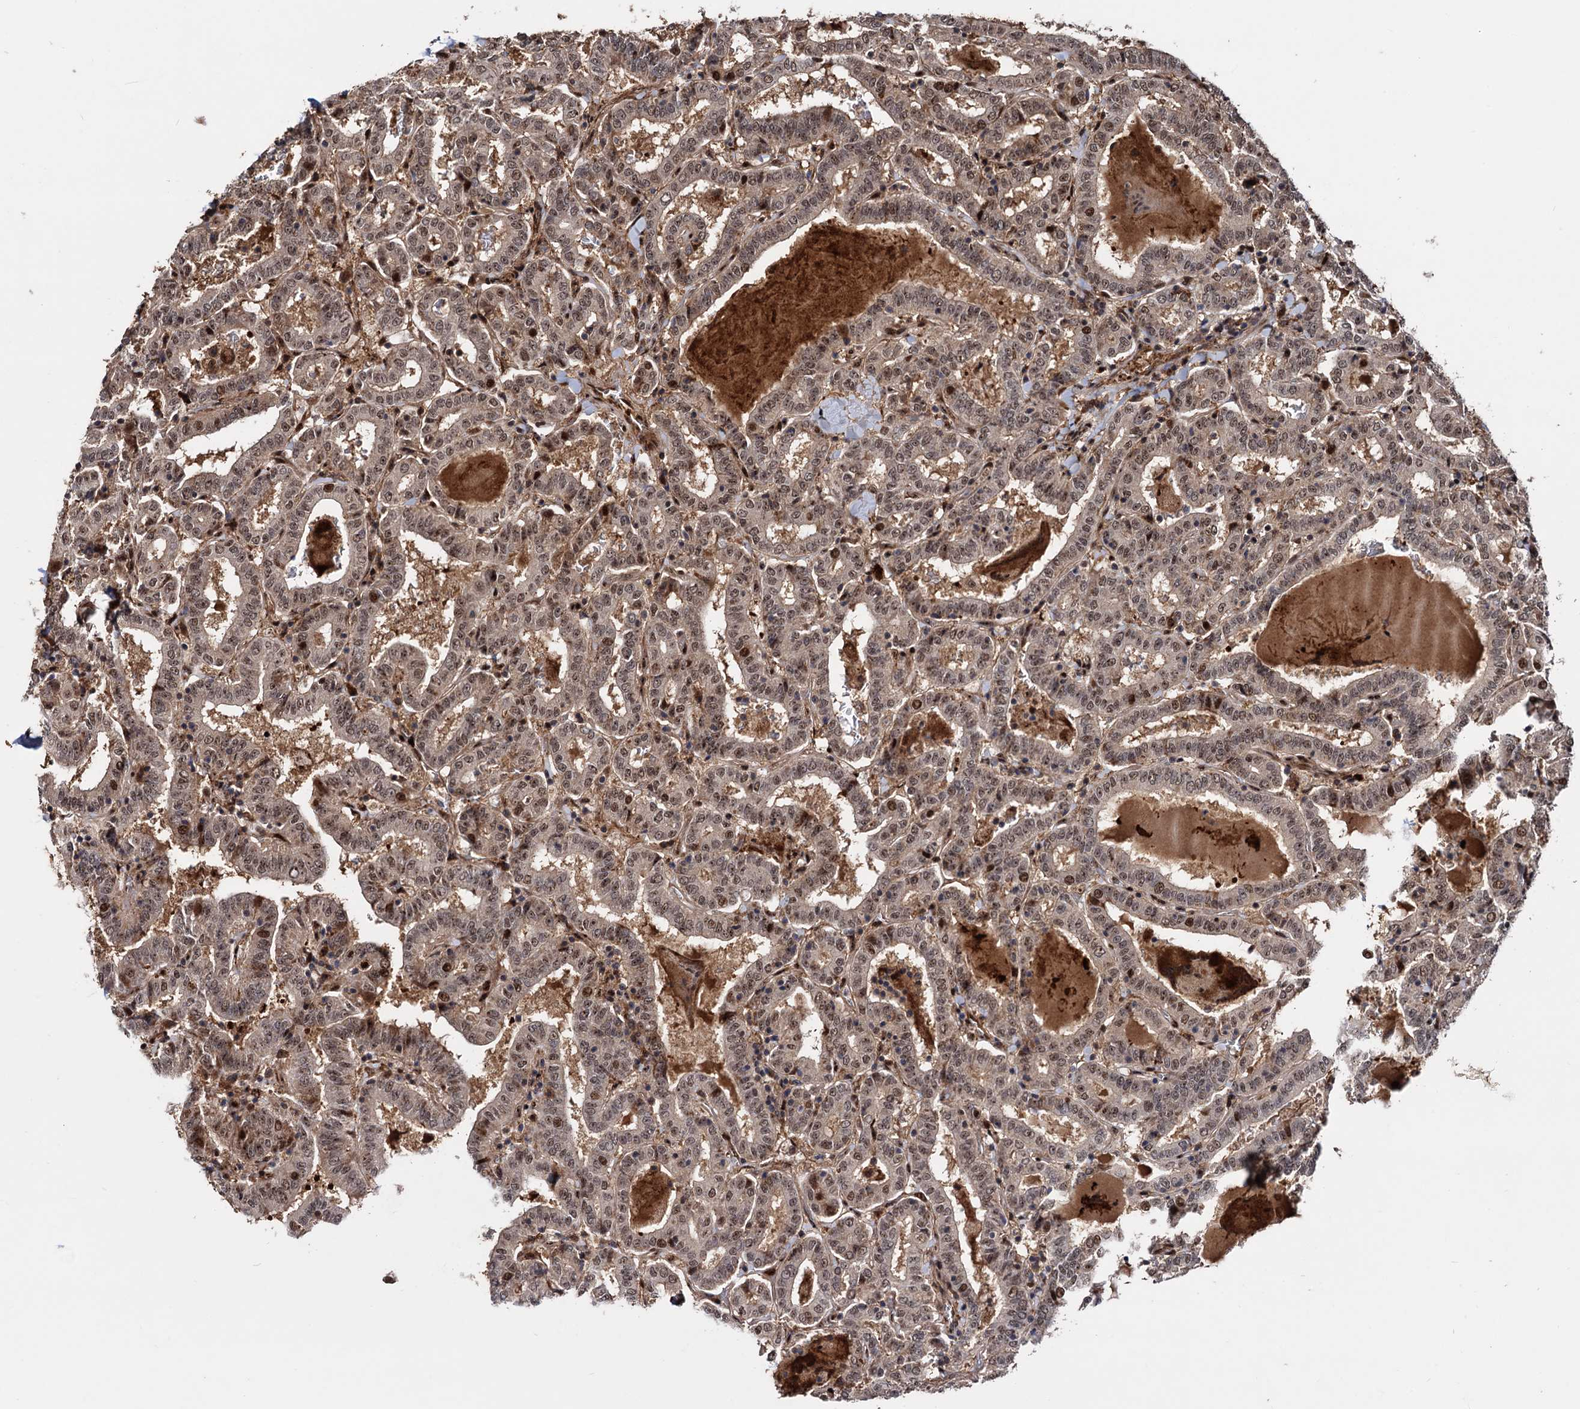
{"staining": {"intensity": "moderate", "quantity": ">75%", "location": "cytoplasmic/membranous,nuclear"}, "tissue": "thyroid cancer", "cell_type": "Tumor cells", "image_type": "cancer", "snomed": [{"axis": "morphology", "description": "Papillary adenocarcinoma, NOS"}, {"axis": "topography", "description": "Thyroid gland"}], "caption": "An image showing moderate cytoplasmic/membranous and nuclear expression in about >75% of tumor cells in thyroid papillary adenocarcinoma, as visualized by brown immunohistochemical staining.", "gene": "PIGB", "patient": {"sex": "female", "age": 72}}